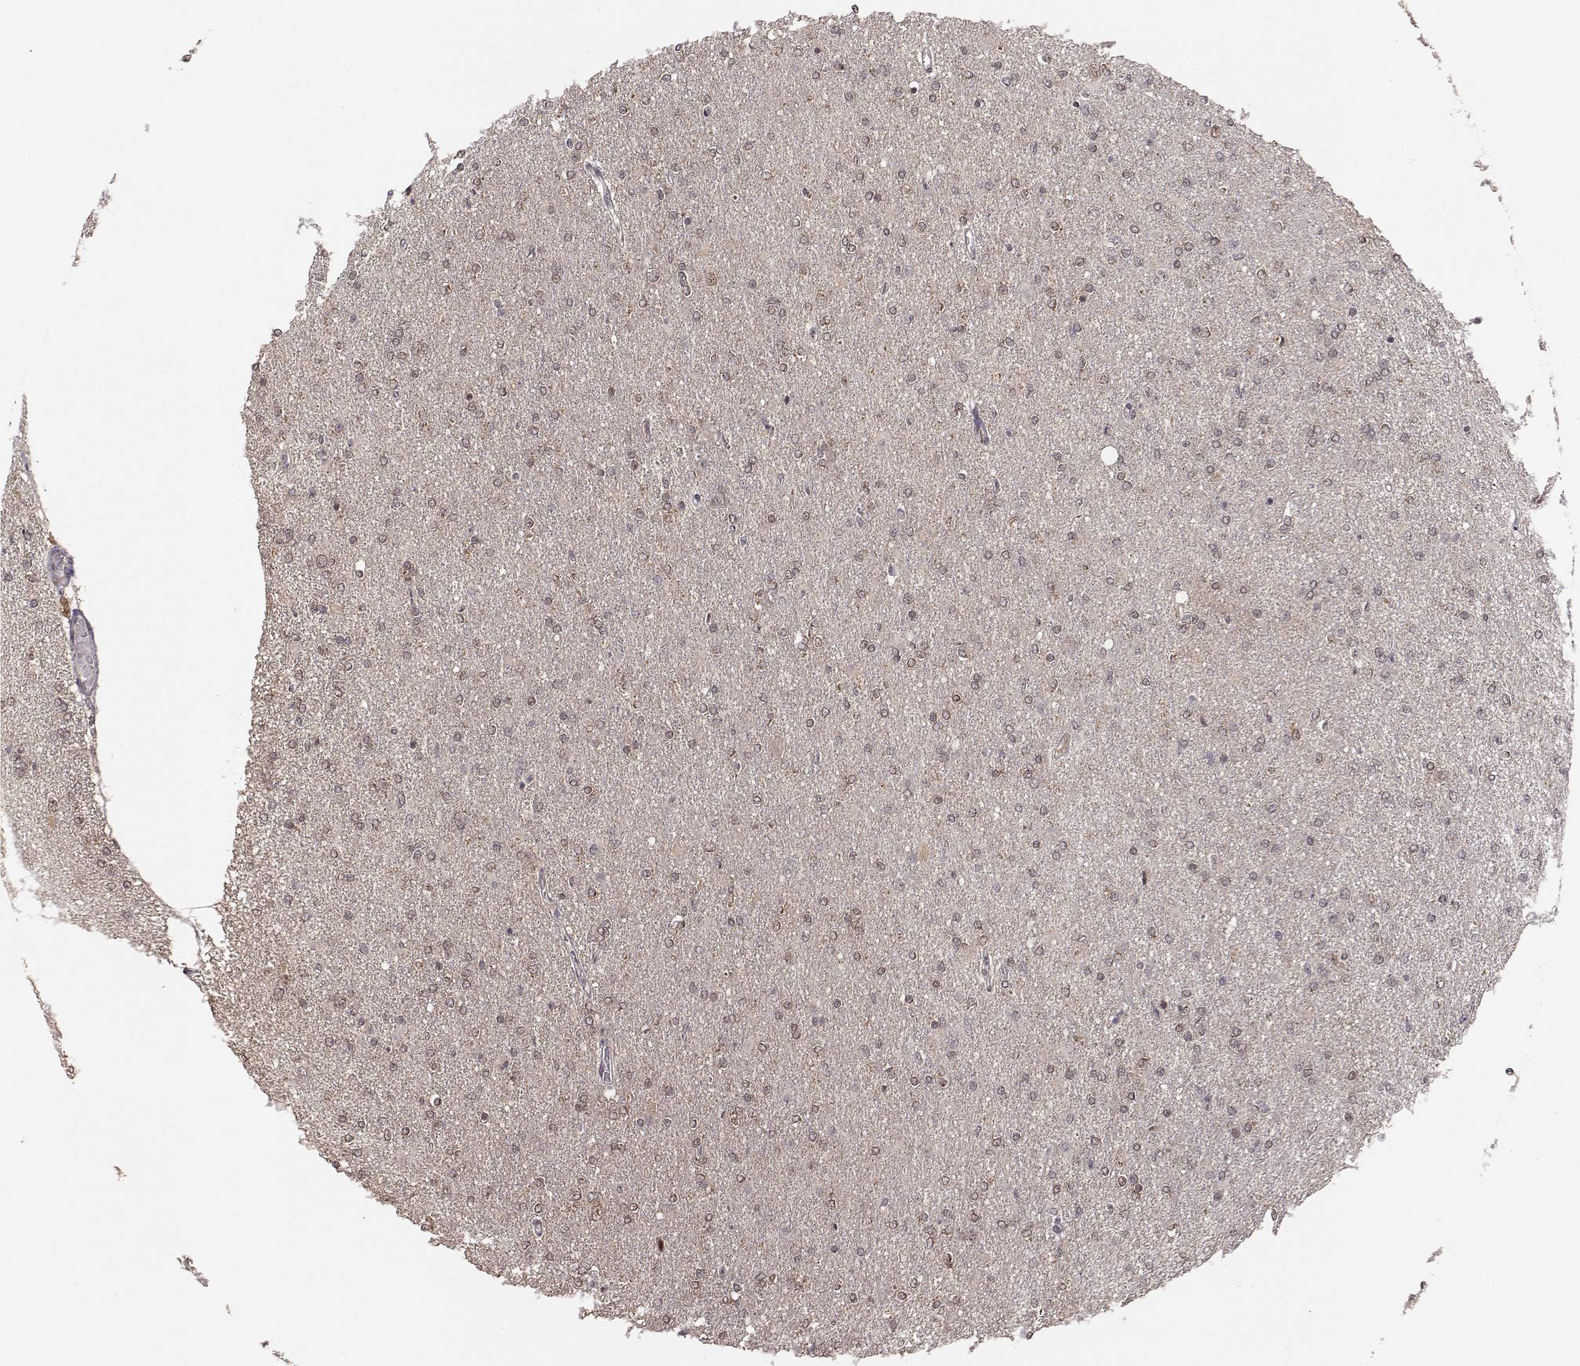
{"staining": {"intensity": "weak", "quantity": "25%-75%", "location": "cytoplasmic/membranous"}, "tissue": "glioma", "cell_type": "Tumor cells", "image_type": "cancer", "snomed": [{"axis": "morphology", "description": "Glioma, malignant, High grade"}, {"axis": "topography", "description": "Cerebral cortex"}], "caption": "Malignant glioma (high-grade) stained for a protein exhibits weak cytoplasmic/membranous positivity in tumor cells. The protein is stained brown, and the nuclei are stained in blue (DAB (3,3'-diaminobenzidine) IHC with brightfield microscopy, high magnification).", "gene": "PLEKHG3", "patient": {"sex": "male", "age": 70}}